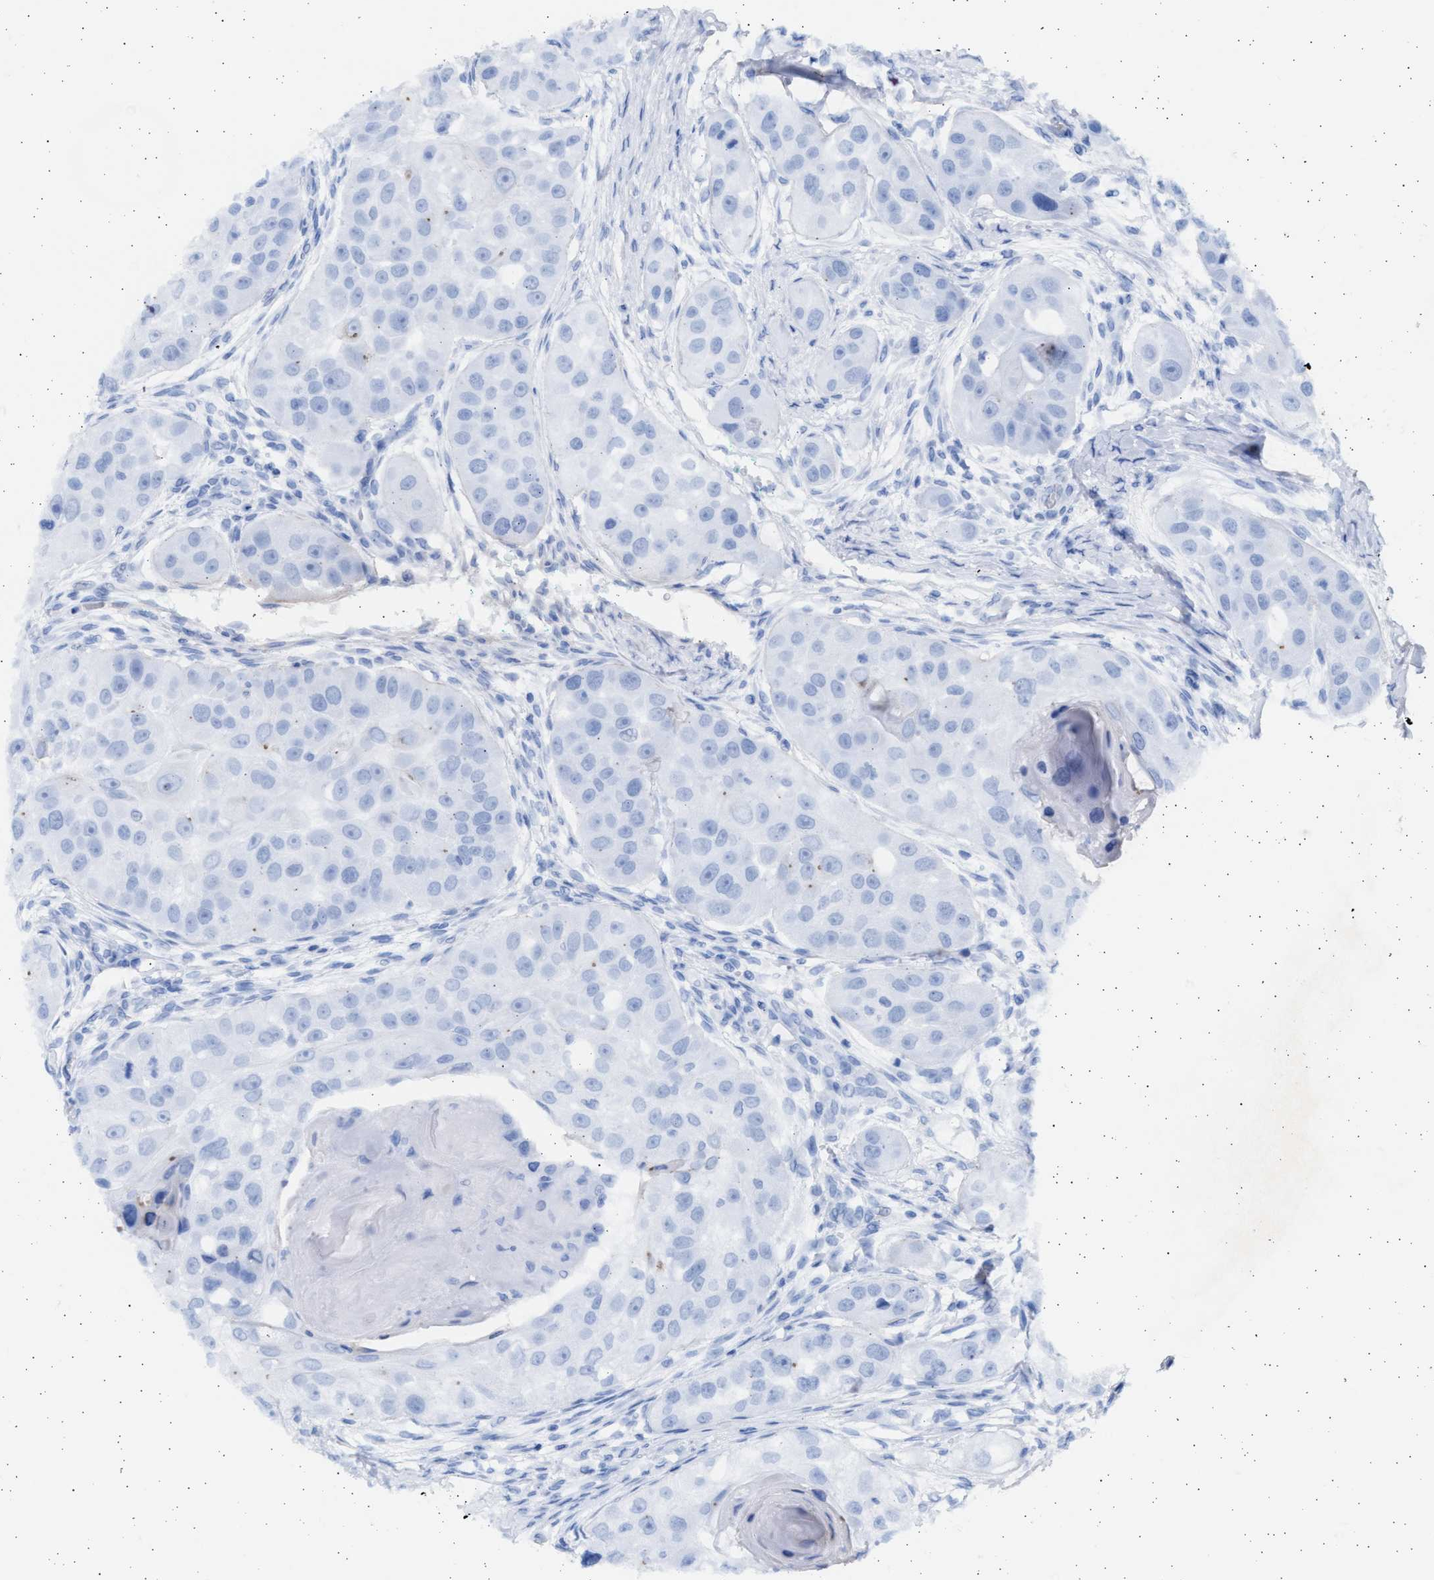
{"staining": {"intensity": "negative", "quantity": "none", "location": "none"}, "tissue": "head and neck cancer", "cell_type": "Tumor cells", "image_type": "cancer", "snomed": [{"axis": "morphology", "description": "Normal tissue, NOS"}, {"axis": "morphology", "description": "Squamous cell carcinoma, NOS"}, {"axis": "topography", "description": "Skeletal muscle"}, {"axis": "topography", "description": "Head-Neck"}], "caption": "There is no significant positivity in tumor cells of head and neck cancer.", "gene": "NBR1", "patient": {"sex": "male", "age": 51}}